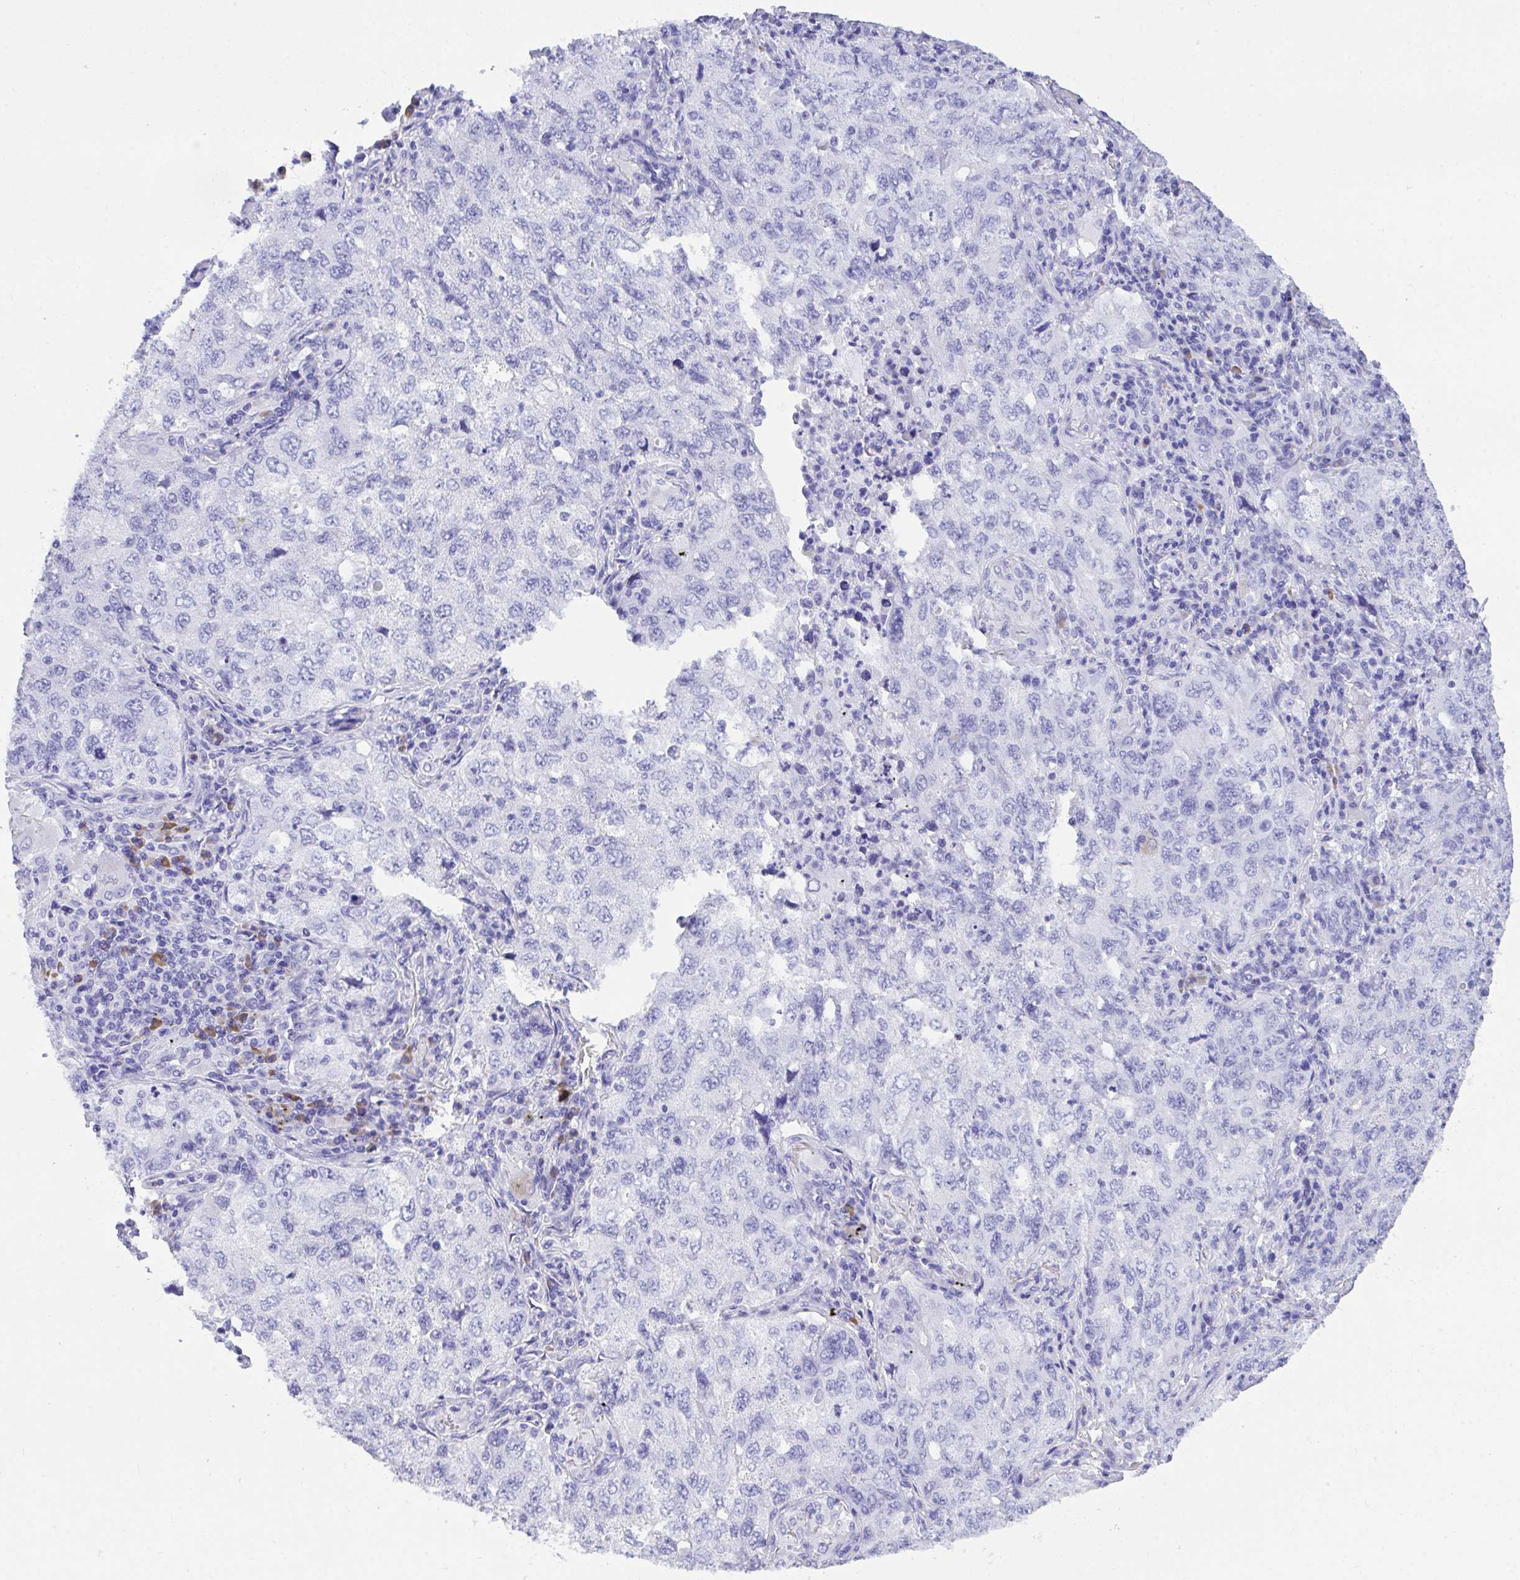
{"staining": {"intensity": "negative", "quantity": "none", "location": "none"}, "tissue": "lung cancer", "cell_type": "Tumor cells", "image_type": "cancer", "snomed": [{"axis": "morphology", "description": "Adenocarcinoma, NOS"}, {"axis": "topography", "description": "Lung"}], "caption": "High power microscopy photomicrograph of an immunohistochemistry (IHC) photomicrograph of lung cancer, revealing no significant staining in tumor cells. (Brightfield microscopy of DAB (3,3'-diaminobenzidine) IHC at high magnification).", "gene": "BEST4", "patient": {"sex": "female", "age": 57}}